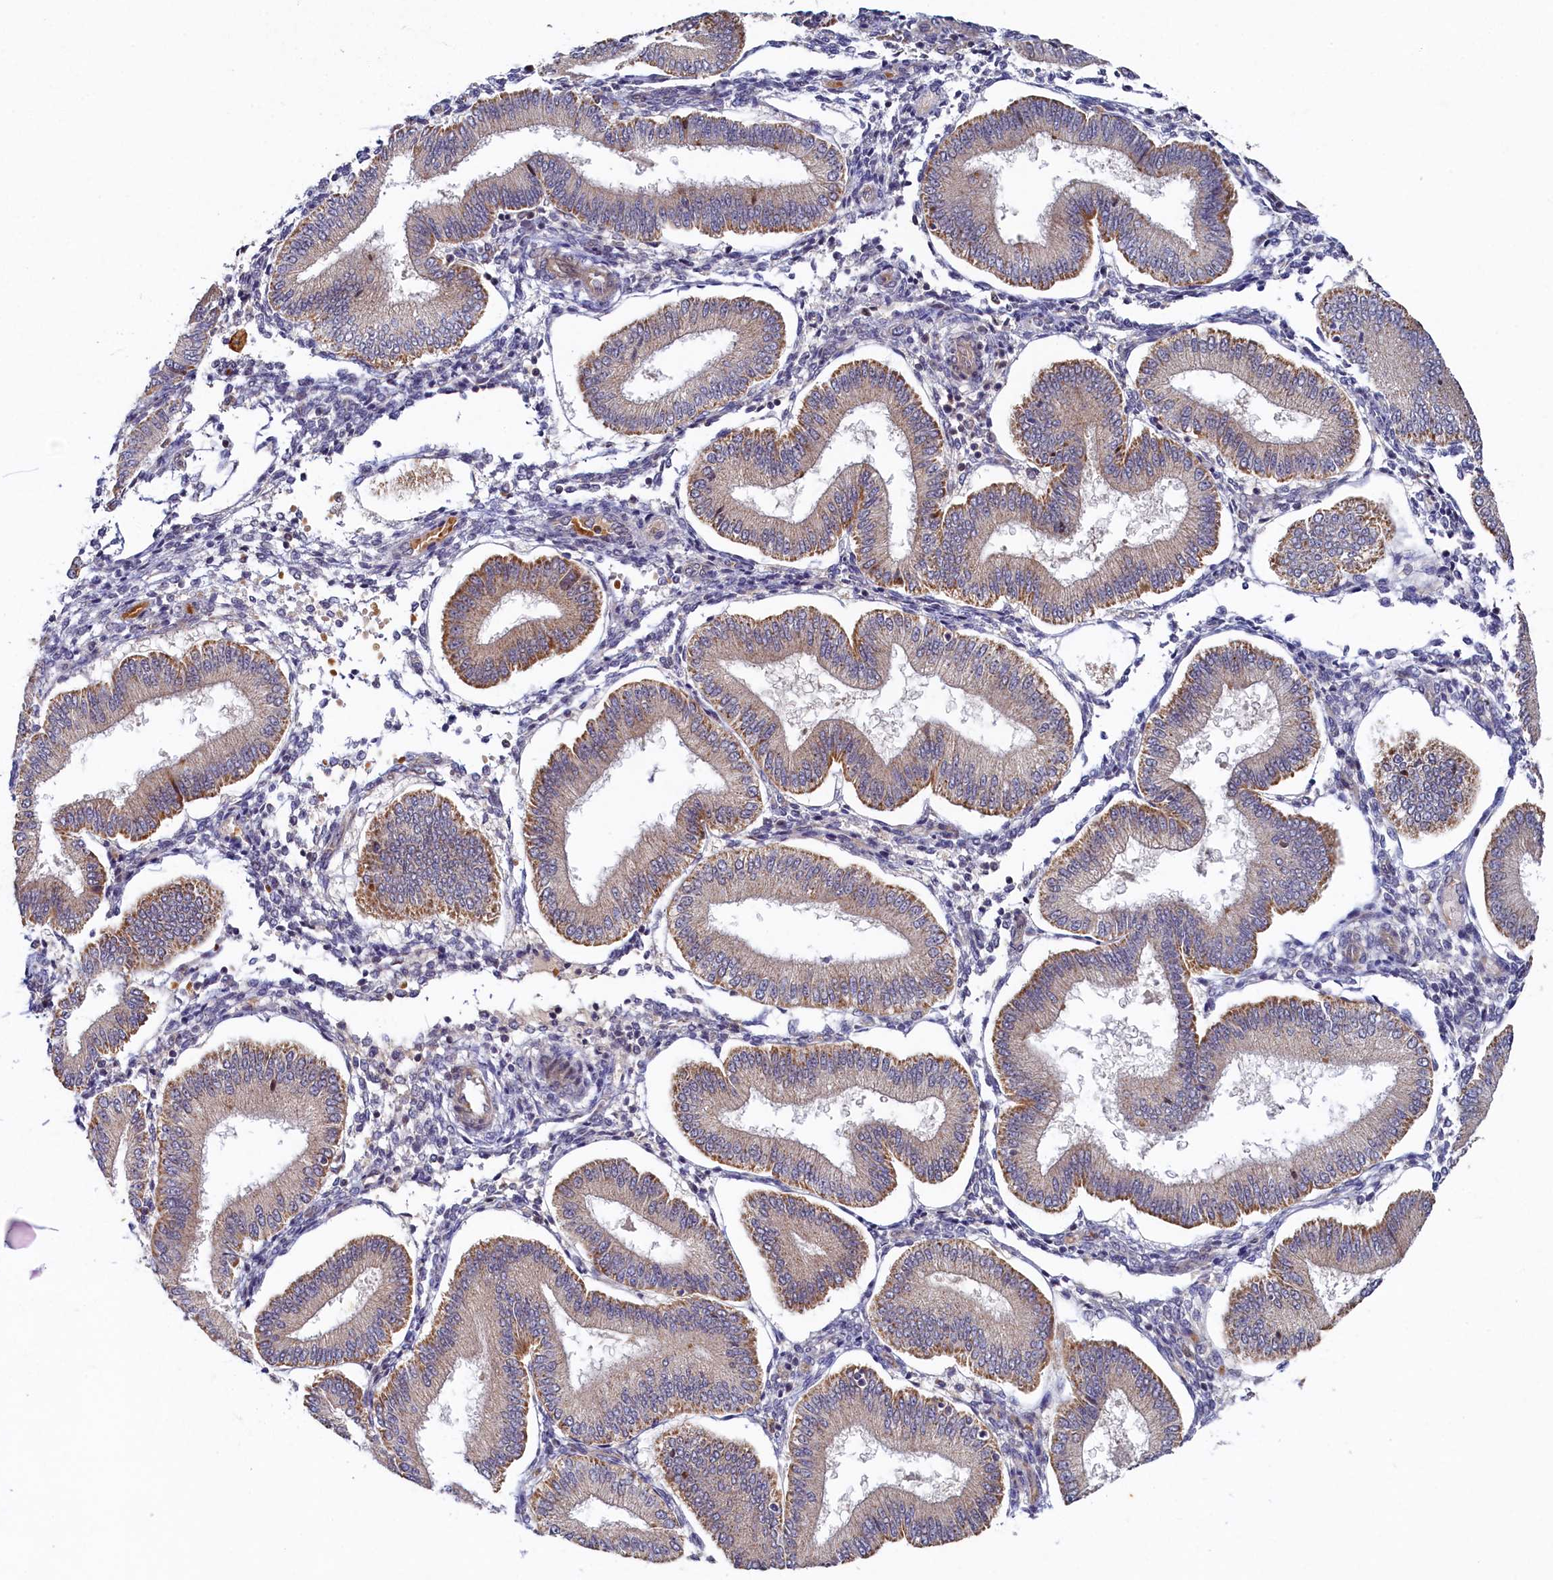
{"staining": {"intensity": "negative", "quantity": "none", "location": "none"}, "tissue": "endometrium", "cell_type": "Cells in endometrial stroma", "image_type": "normal", "snomed": [{"axis": "morphology", "description": "Normal tissue, NOS"}, {"axis": "topography", "description": "Endometrium"}], "caption": "DAB immunohistochemical staining of benign endometrium shows no significant staining in cells in endometrial stroma. The staining was performed using DAB (3,3'-diaminobenzidine) to visualize the protein expression in brown, while the nuclei were stained in blue with hematoxylin (Magnification: 20x).", "gene": "CEP20", "patient": {"sex": "female", "age": 39}}